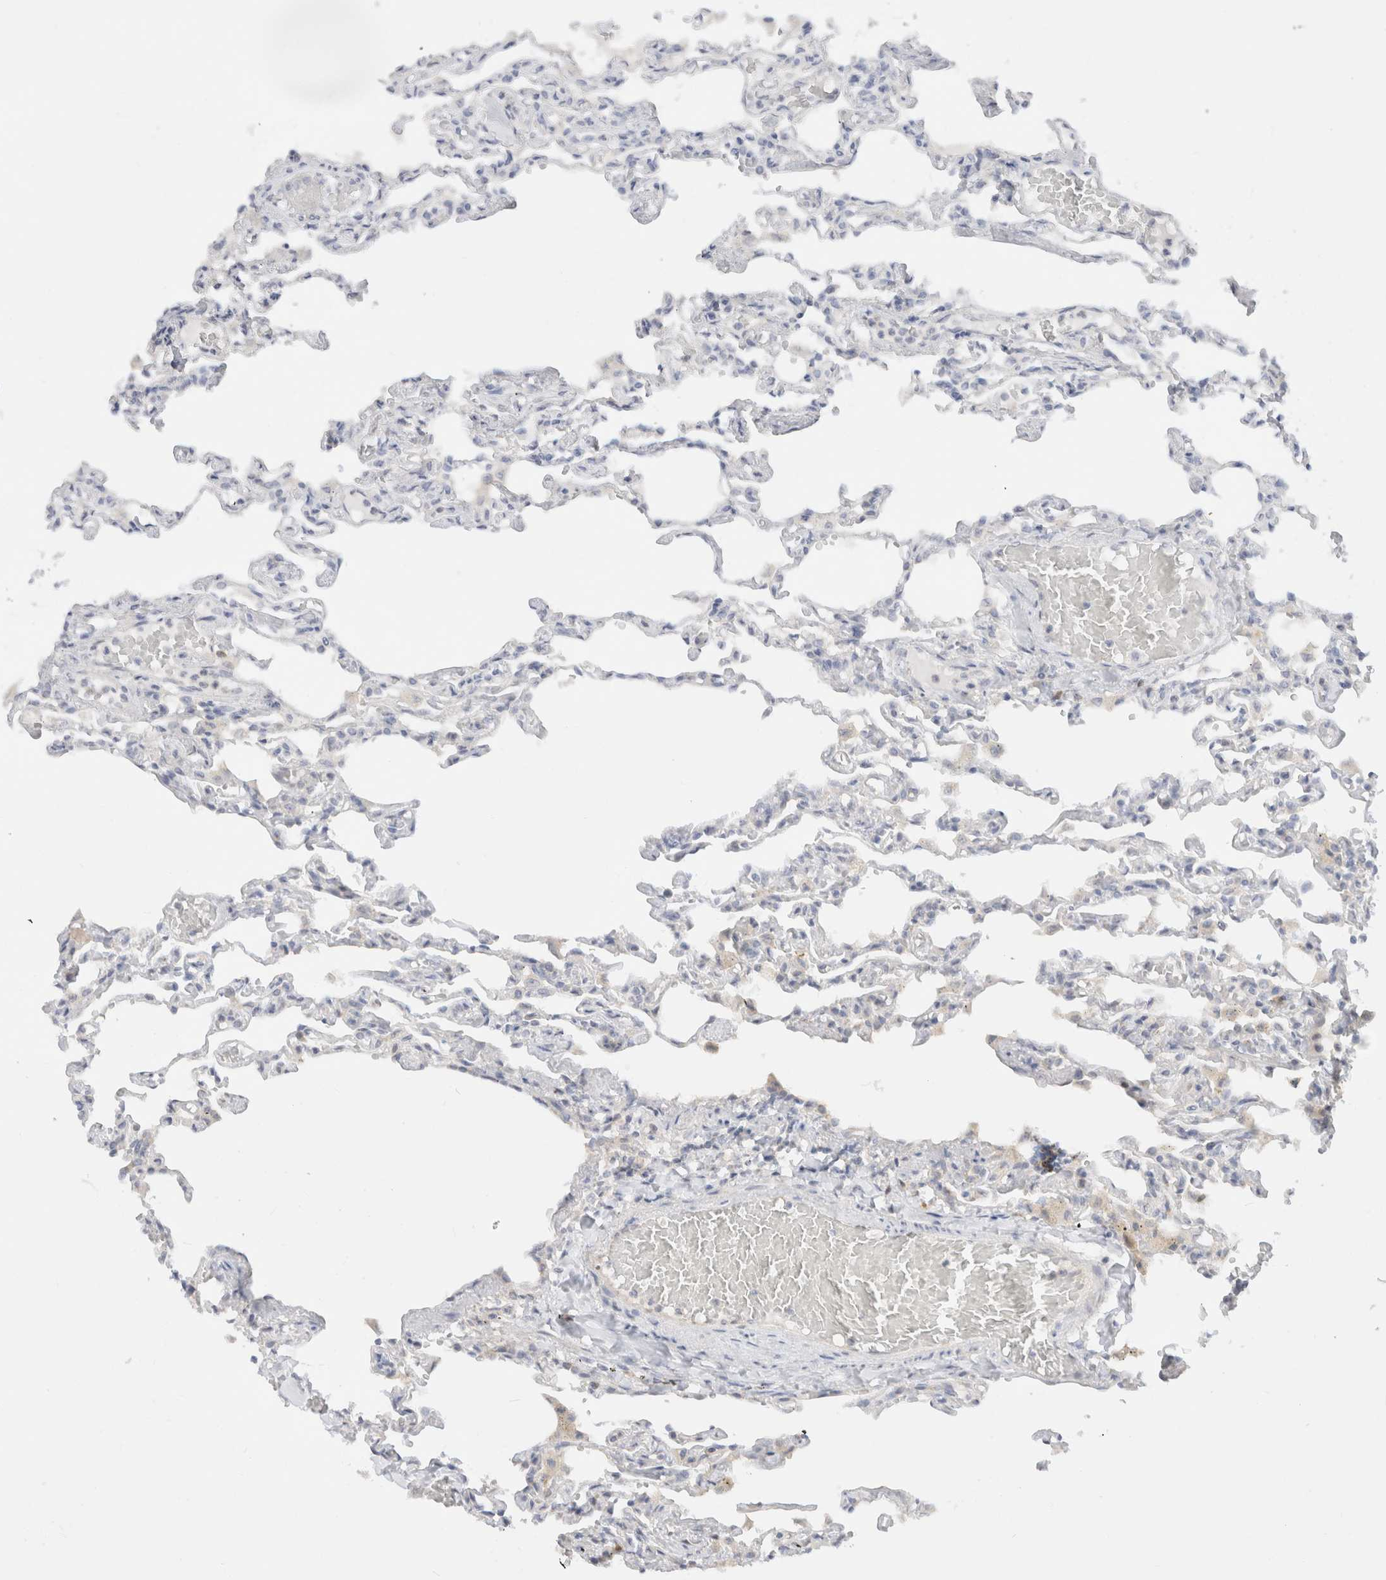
{"staining": {"intensity": "negative", "quantity": "none", "location": "none"}, "tissue": "lung", "cell_type": "Alveolar cells", "image_type": "normal", "snomed": [{"axis": "morphology", "description": "Normal tissue, NOS"}, {"axis": "topography", "description": "Lung"}], "caption": "Lung stained for a protein using immunohistochemistry (IHC) displays no positivity alveolar cells.", "gene": "EFCAB13", "patient": {"sex": "male", "age": 21}}